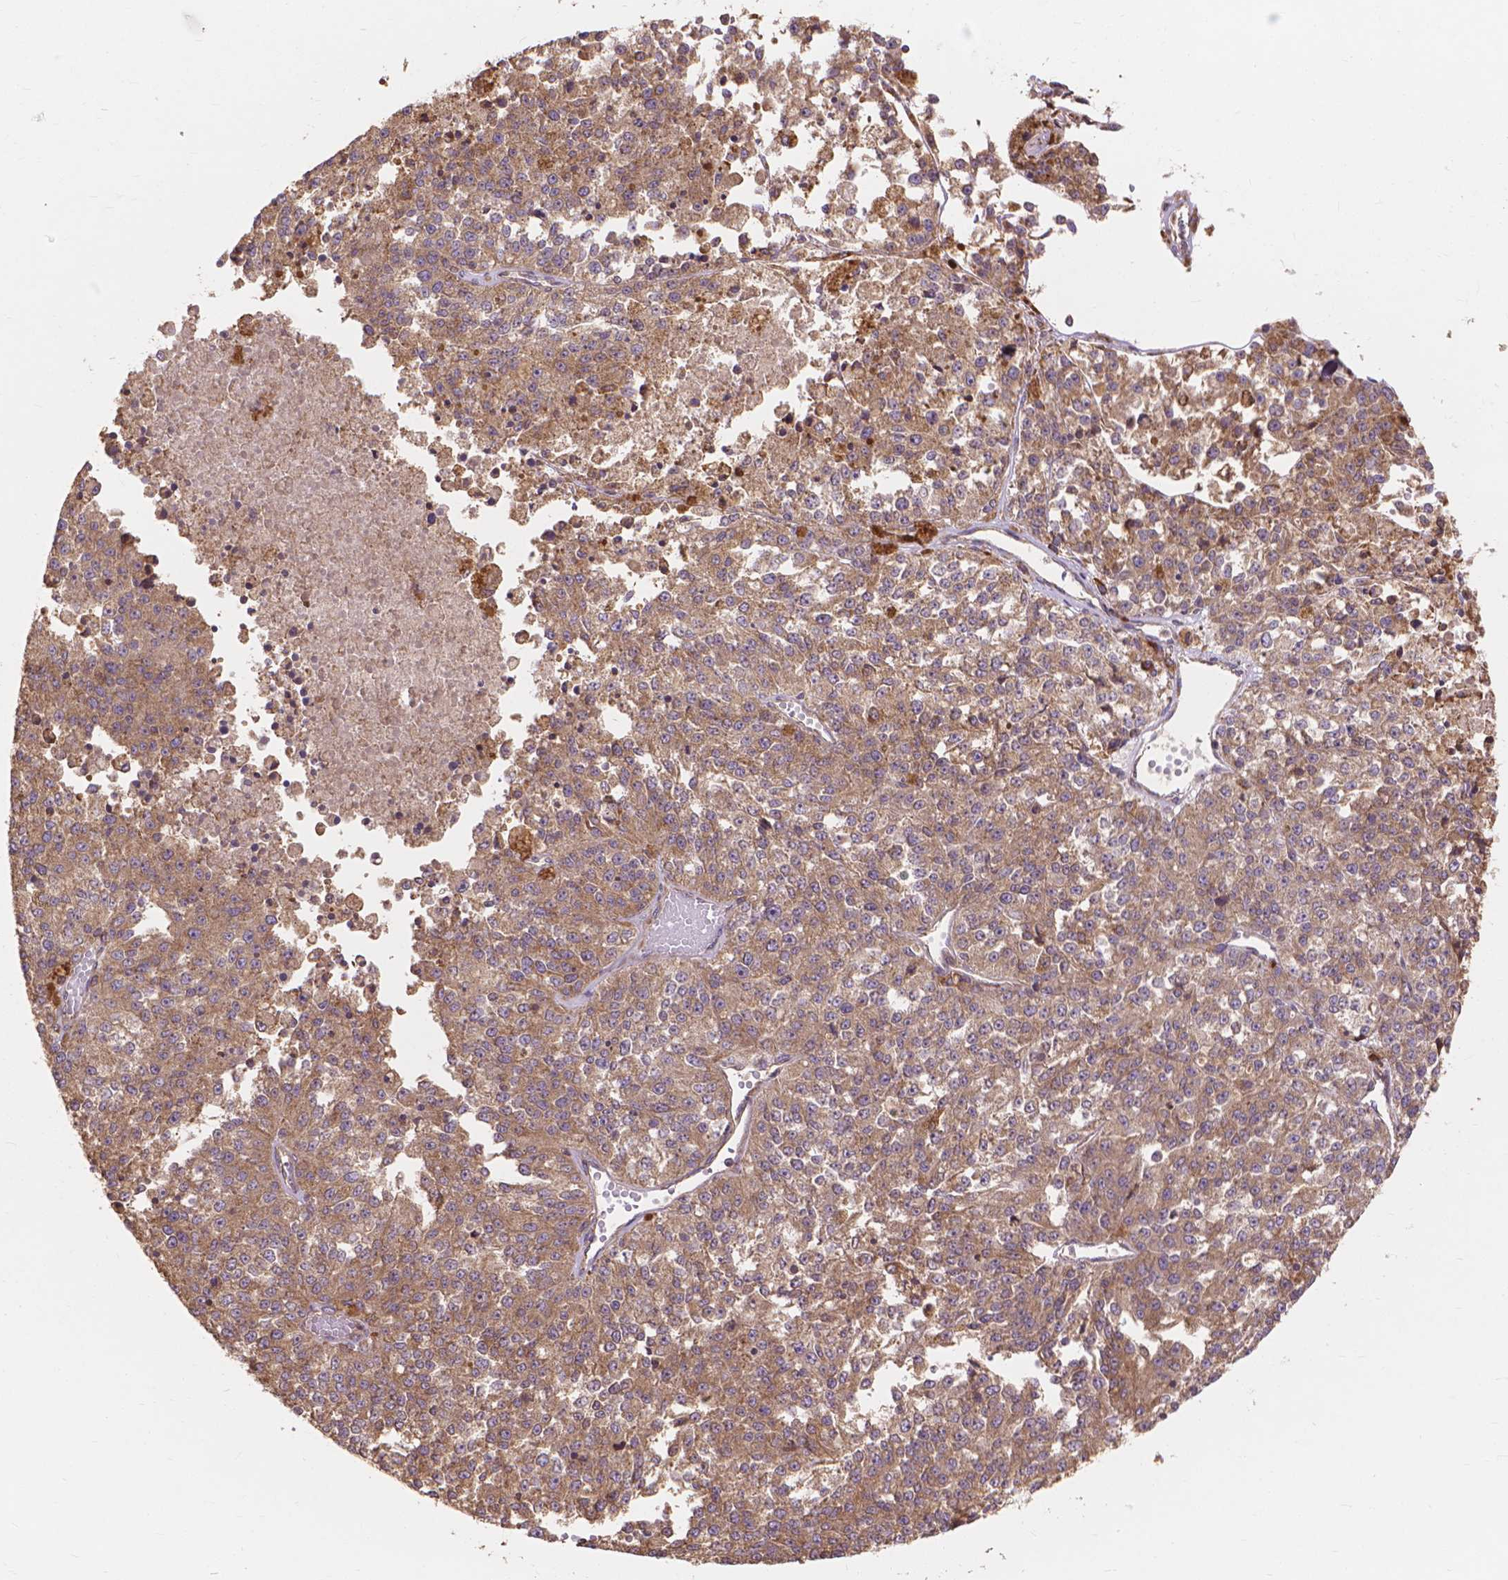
{"staining": {"intensity": "moderate", "quantity": ">75%", "location": "cytoplasmic/membranous"}, "tissue": "melanoma", "cell_type": "Tumor cells", "image_type": "cancer", "snomed": [{"axis": "morphology", "description": "Malignant melanoma, Metastatic site"}, {"axis": "topography", "description": "Lymph node"}], "caption": "The micrograph demonstrates immunohistochemical staining of malignant melanoma (metastatic site). There is moderate cytoplasmic/membranous positivity is seen in about >75% of tumor cells.", "gene": "TAB2", "patient": {"sex": "female", "age": 64}}